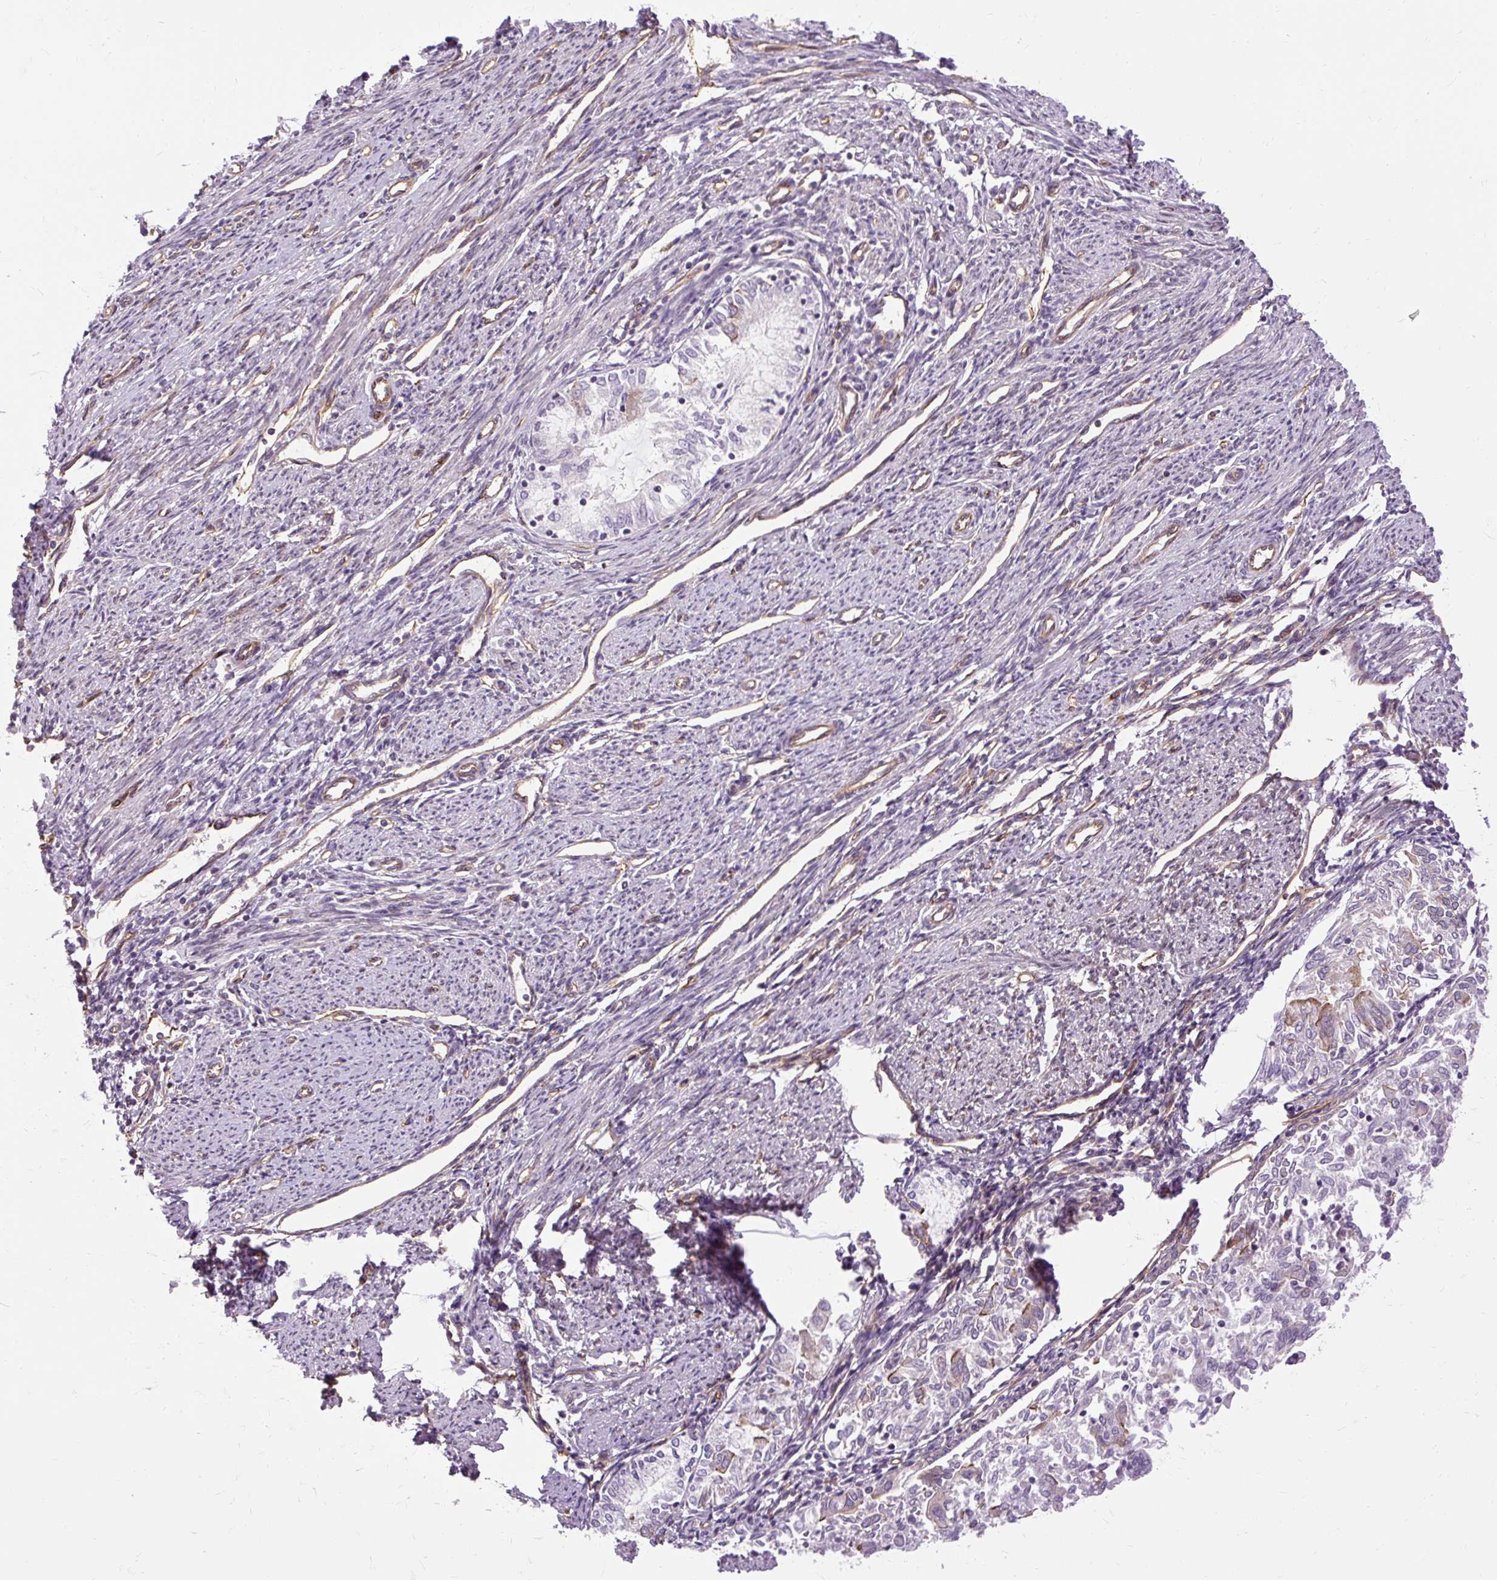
{"staining": {"intensity": "negative", "quantity": "none", "location": "none"}, "tissue": "endometrial cancer", "cell_type": "Tumor cells", "image_type": "cancer", "snomed": [{"axis": "morphology", "description": "Adenocarcinoma, NOS"}, {"axis": "topography", "description": "Endometrium"}], "caption": "Immunohistochemical staining of human endometrial cancer (adenocarcinoma) displays no significant expression in tumor cells. (Stains: DAB (3,3'-diaminobenzidine) immunohistochemistry (IHC) with hematoxylin counter stain, Microscopy: brightfield microscopy at high magnification).", "gene": "CCDC93", "patient": {"sex": "female", "age": 79}}